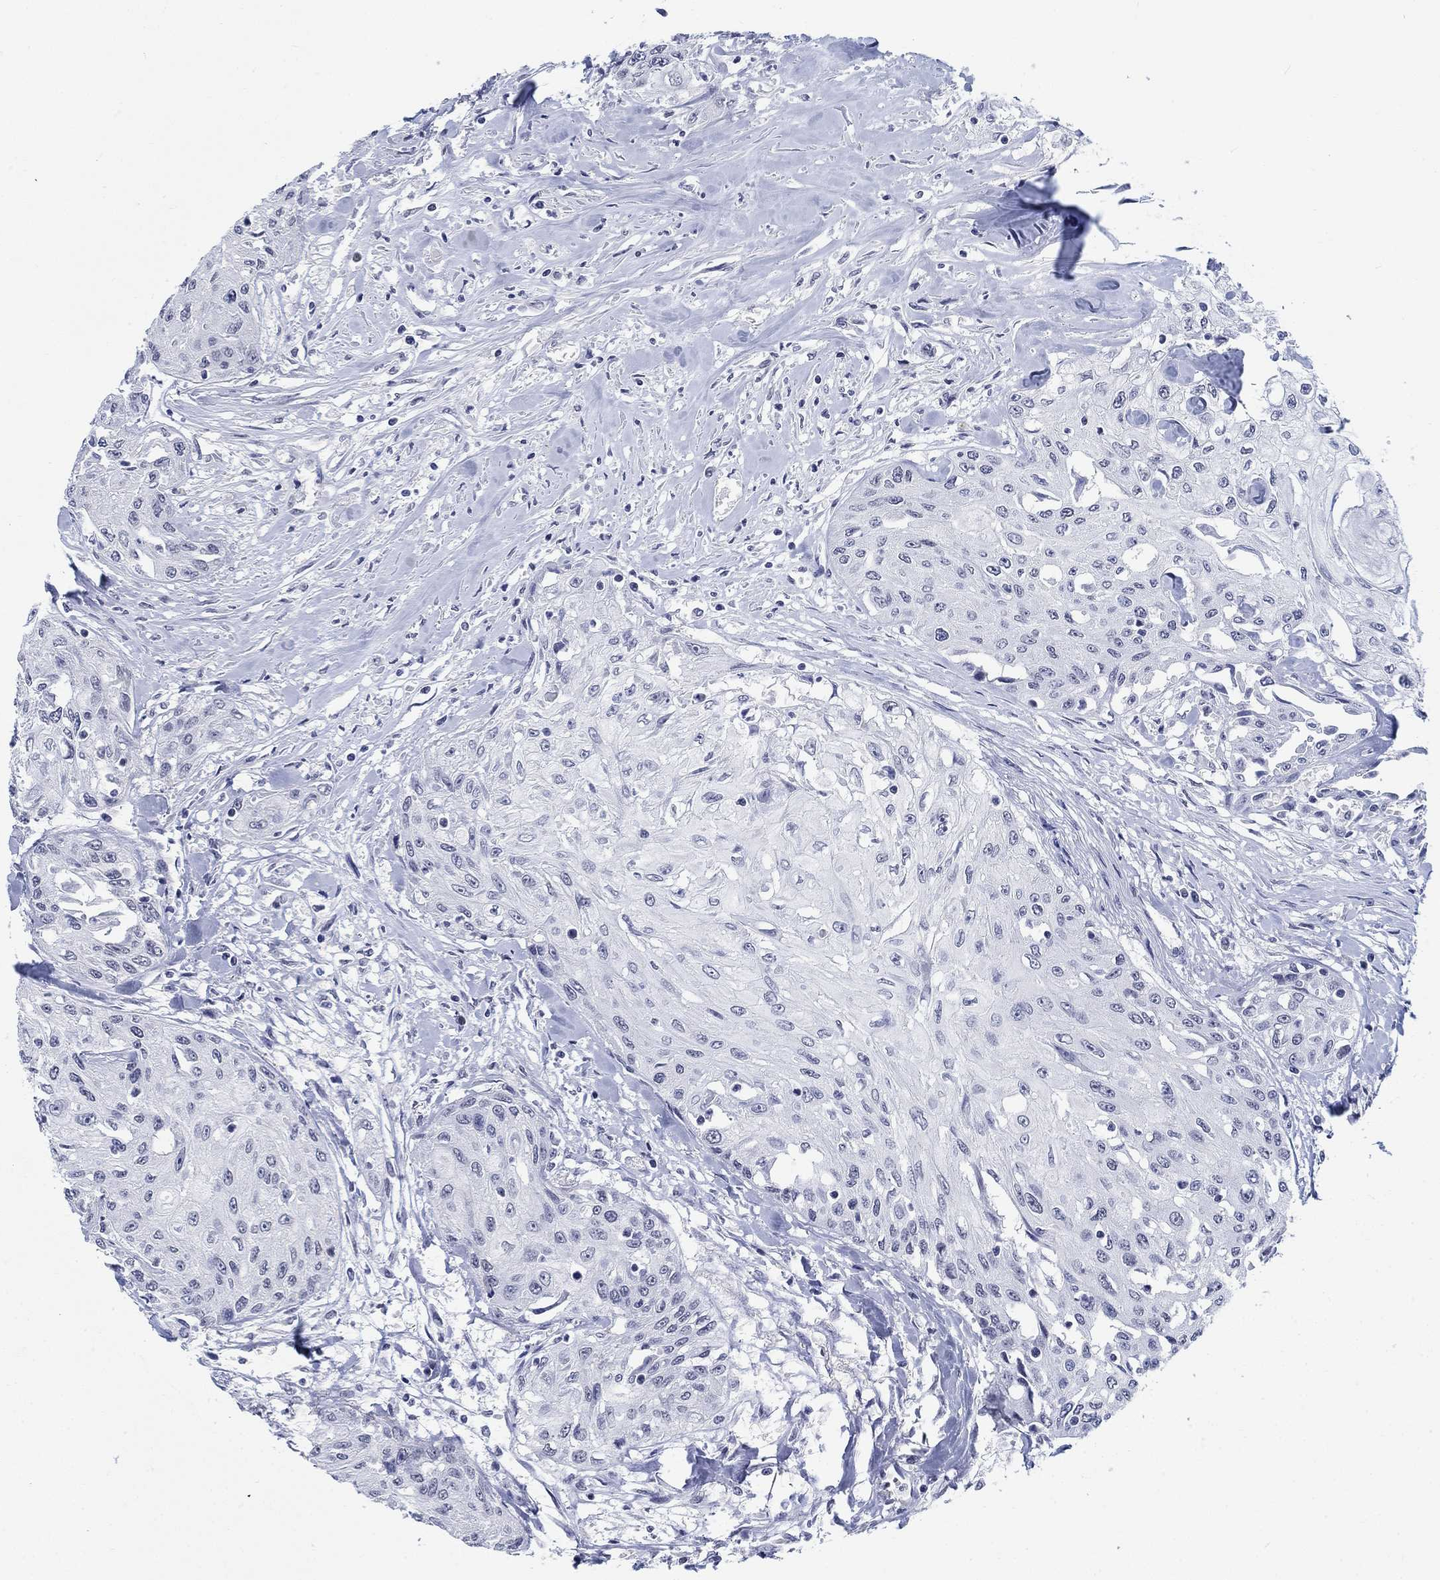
{"staining": {"intensity": "negative", "quantity": "none", "location": "none"}, "tissue": "head and neck cancer", "cell_type": "Tumor cells", "image_type": "cancer", "snomed": [{"axis": "morphology", "description": "Normal tissue, NOS"}, {"axis": "morphology", "description": "Squamous cell carcinoma, NOS"}, {"axis": "topography", "description": "Oral tissue"}, {"axis": "topography", "description": "Peripheral nerve tissue"}, {"axis": "topography", "description": "Head-Neck"}], "caption": "There is no significant staining in tumor cells of head and neck squamous cell carcinoma. (IHC, brightfield microscopy, high magnification).", "gene": "ANKS1B", "patient": {"sex": "female", "age": 59}}